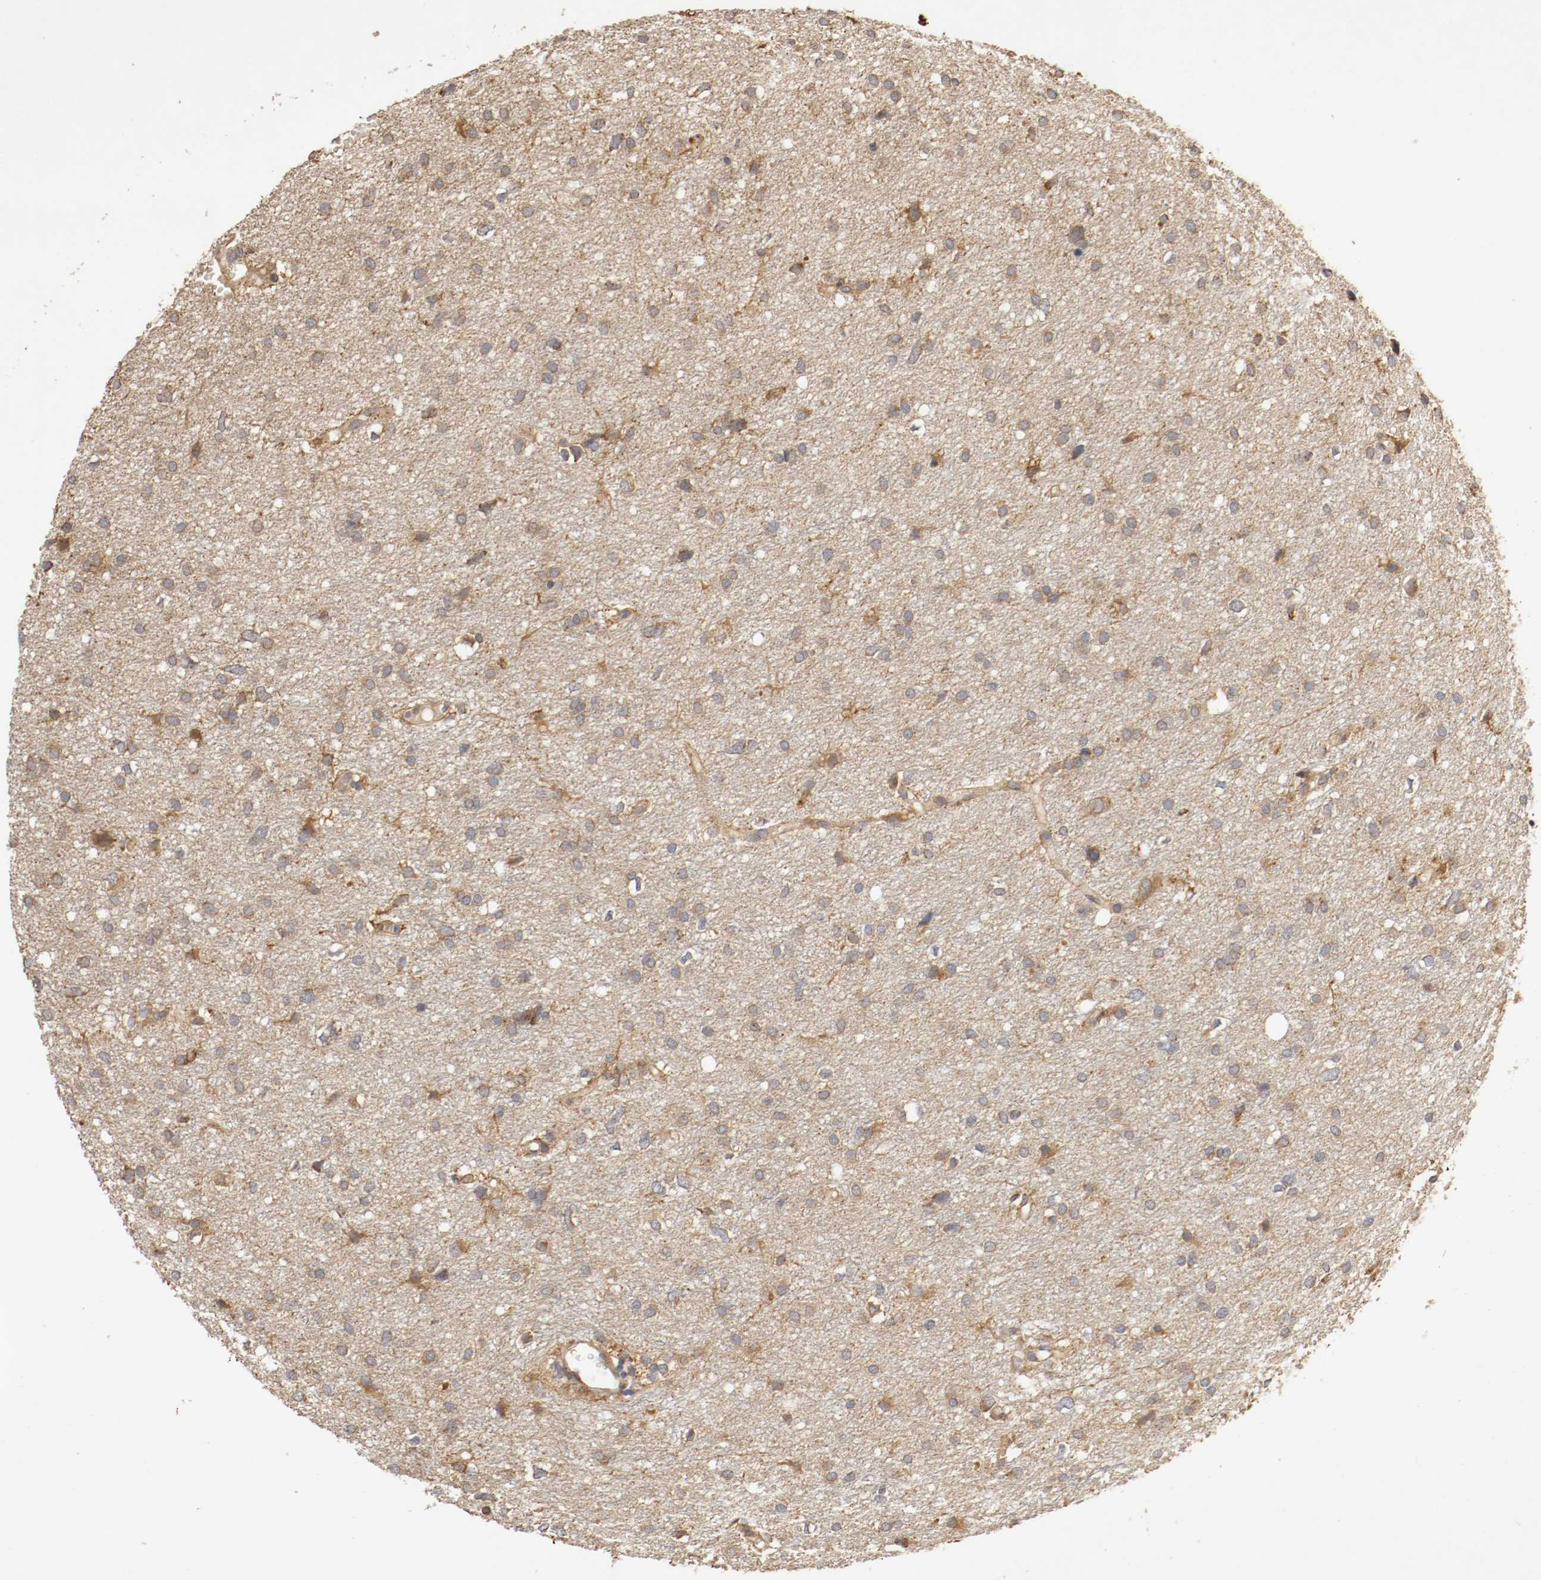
{"staining": {"intensity": "moderate", "quantity": ">75%", "location": "cytoplasmic/membranous"}, "tissue": "glioma", "cell_type": "Tumor cells", "image_type": "cancer", "snomed": [{"axis": "morphology", "description": "Glioma, malignant, High grade"}, {"axis": "topography", "description": "Brain"}], "caption": "Human high-grade glioma (malignant) stained for a protein (brown) reveals moderate cytoplasmic/membranous positive positivity in approximately >75% of tumor cells.", "gene": "VEZT", "patient": {"sex": "female", "age": 59}}